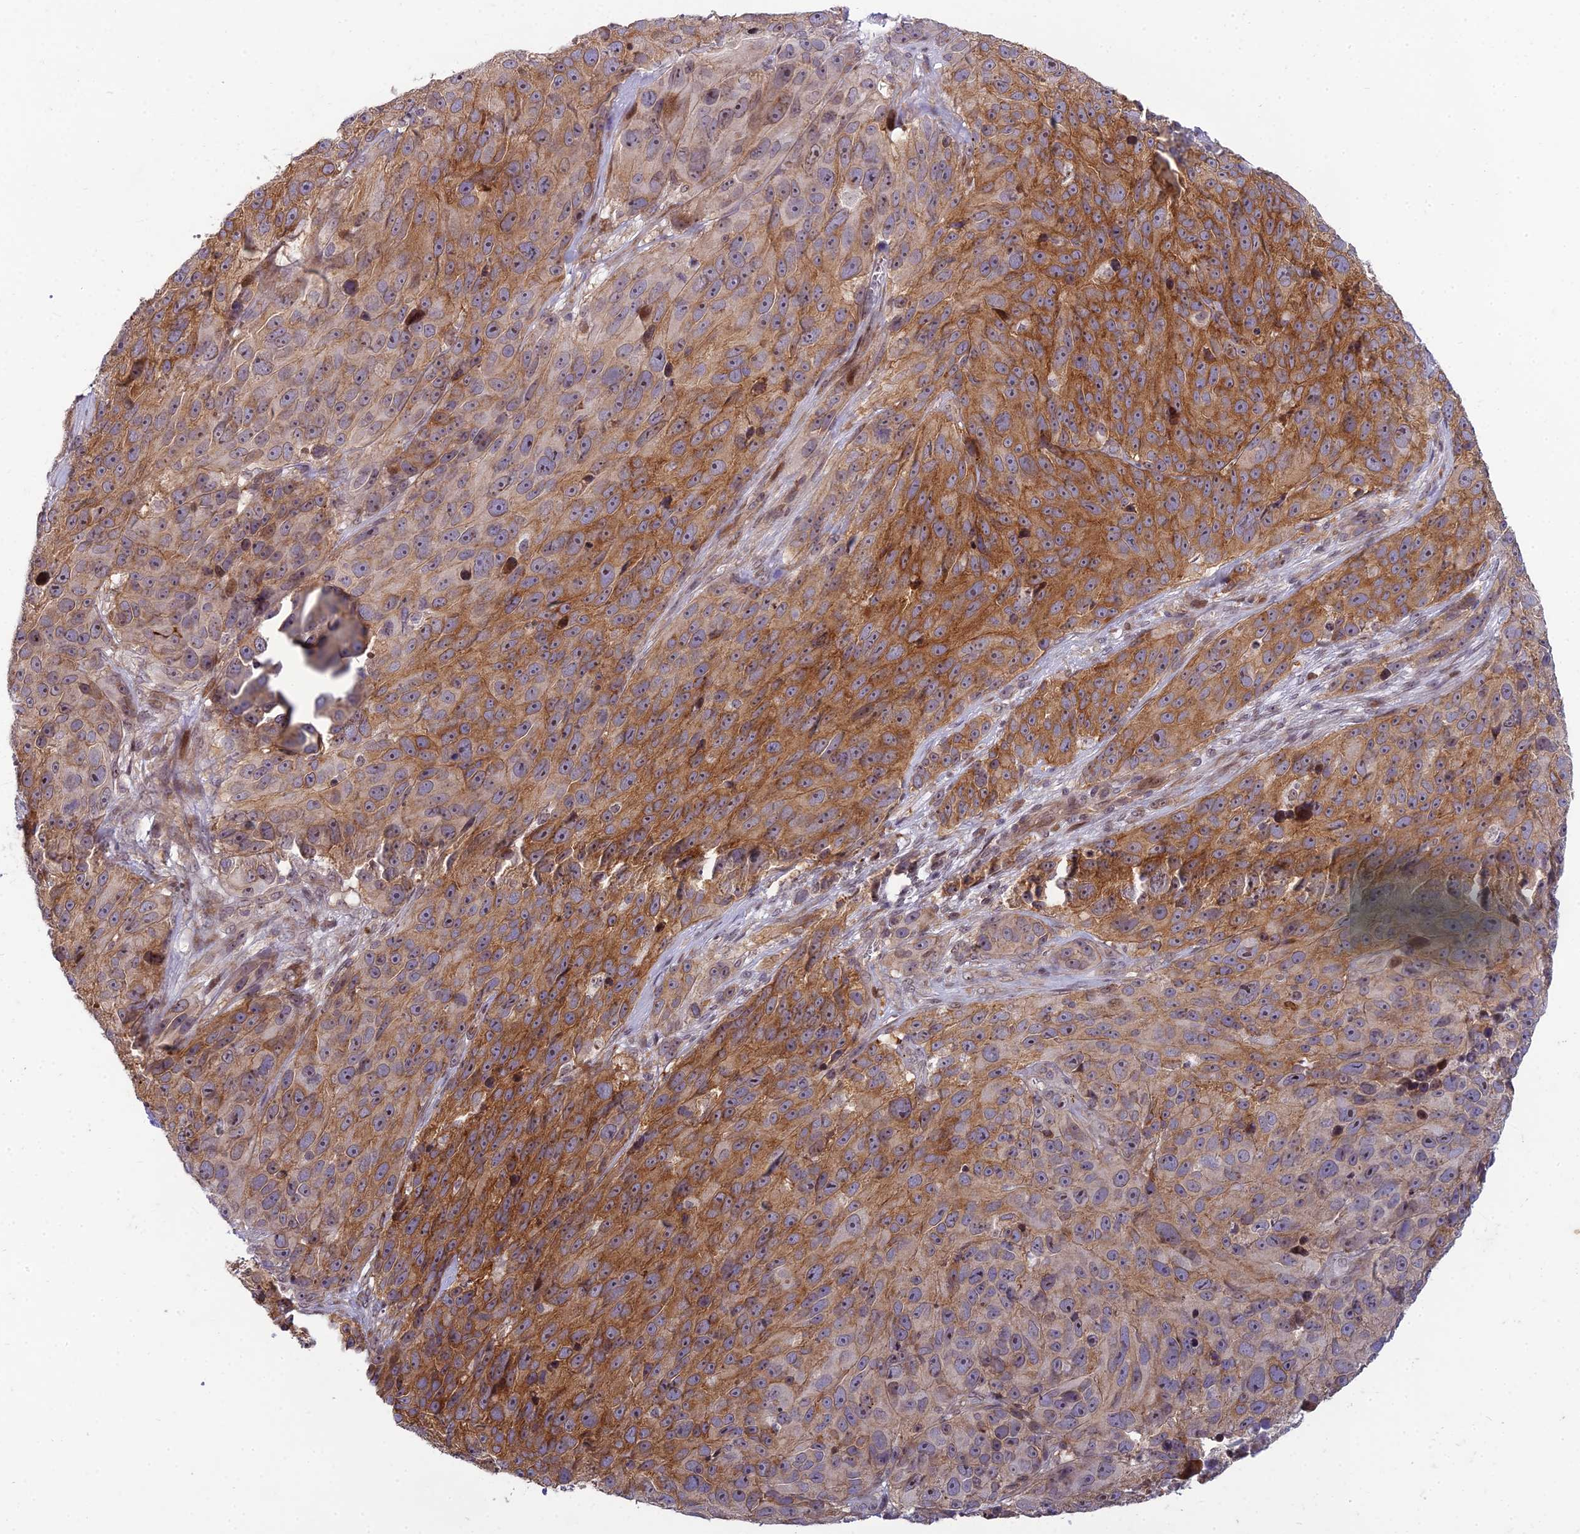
{"staining": {"intensity": "moderate", "quantity": ">75%", "location": "cytoplasmic/membranous"}, "tissue": "melanoma", "cell_type": "Tumor cells", "image_type": "cancer", "snomed": [{"axis": "morphology", "description": "Malignant melanoma, NOS"}, {"axis": "topography", "description": "Skin"}], "caption": "An image of melanoma stained for a protein shows moderate cytoplasmic/membranous brown staining in tumor cells. (DAB (3,3'-diaminobenzidine) IHC with brightfield microscopy, high magnification).", "gene": "DTX2", "patient": {"sex": "male", "age": 84}}